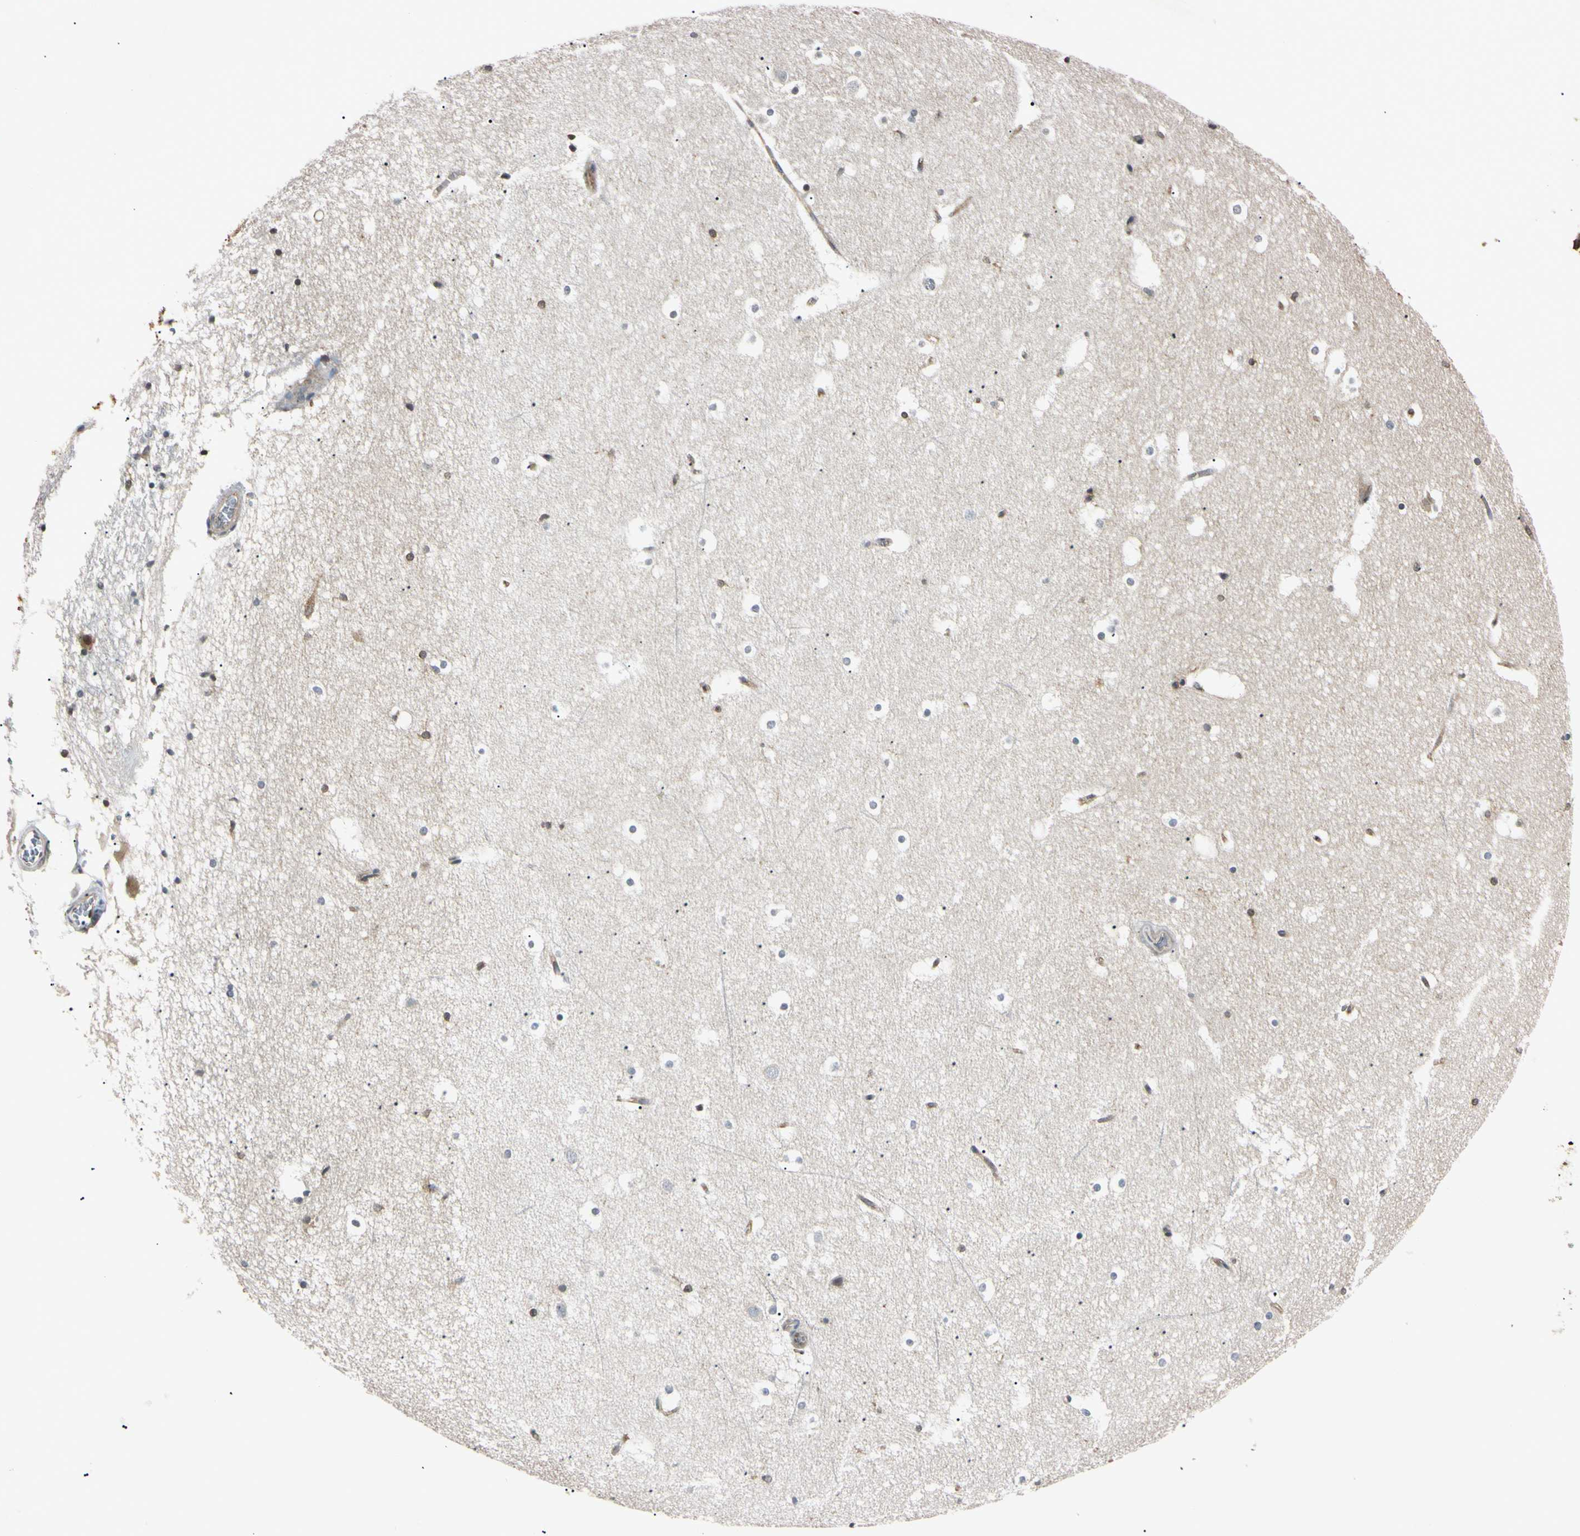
{"staining": {"intensity": "weak", "quantity": "<25%", "location": "cytoplasmic/membranous,nuclear"}, "tissue": "hippocampus", "cell_type": "Glial cells", "image_type": "normal", "snomed": [{"axis": "morphology", "description": "Normal tissue, NOS"}, {"axis": "topography", "description": "Hippocampus"}], "caption": "A high-resolution histopathology image shows immunohistochemistry (IHC) staining of normal hippocampus, which reveals no significant positivity in glial cells.", "gene": "EPN1", "patient": {"sex": "male", "age": 45}}